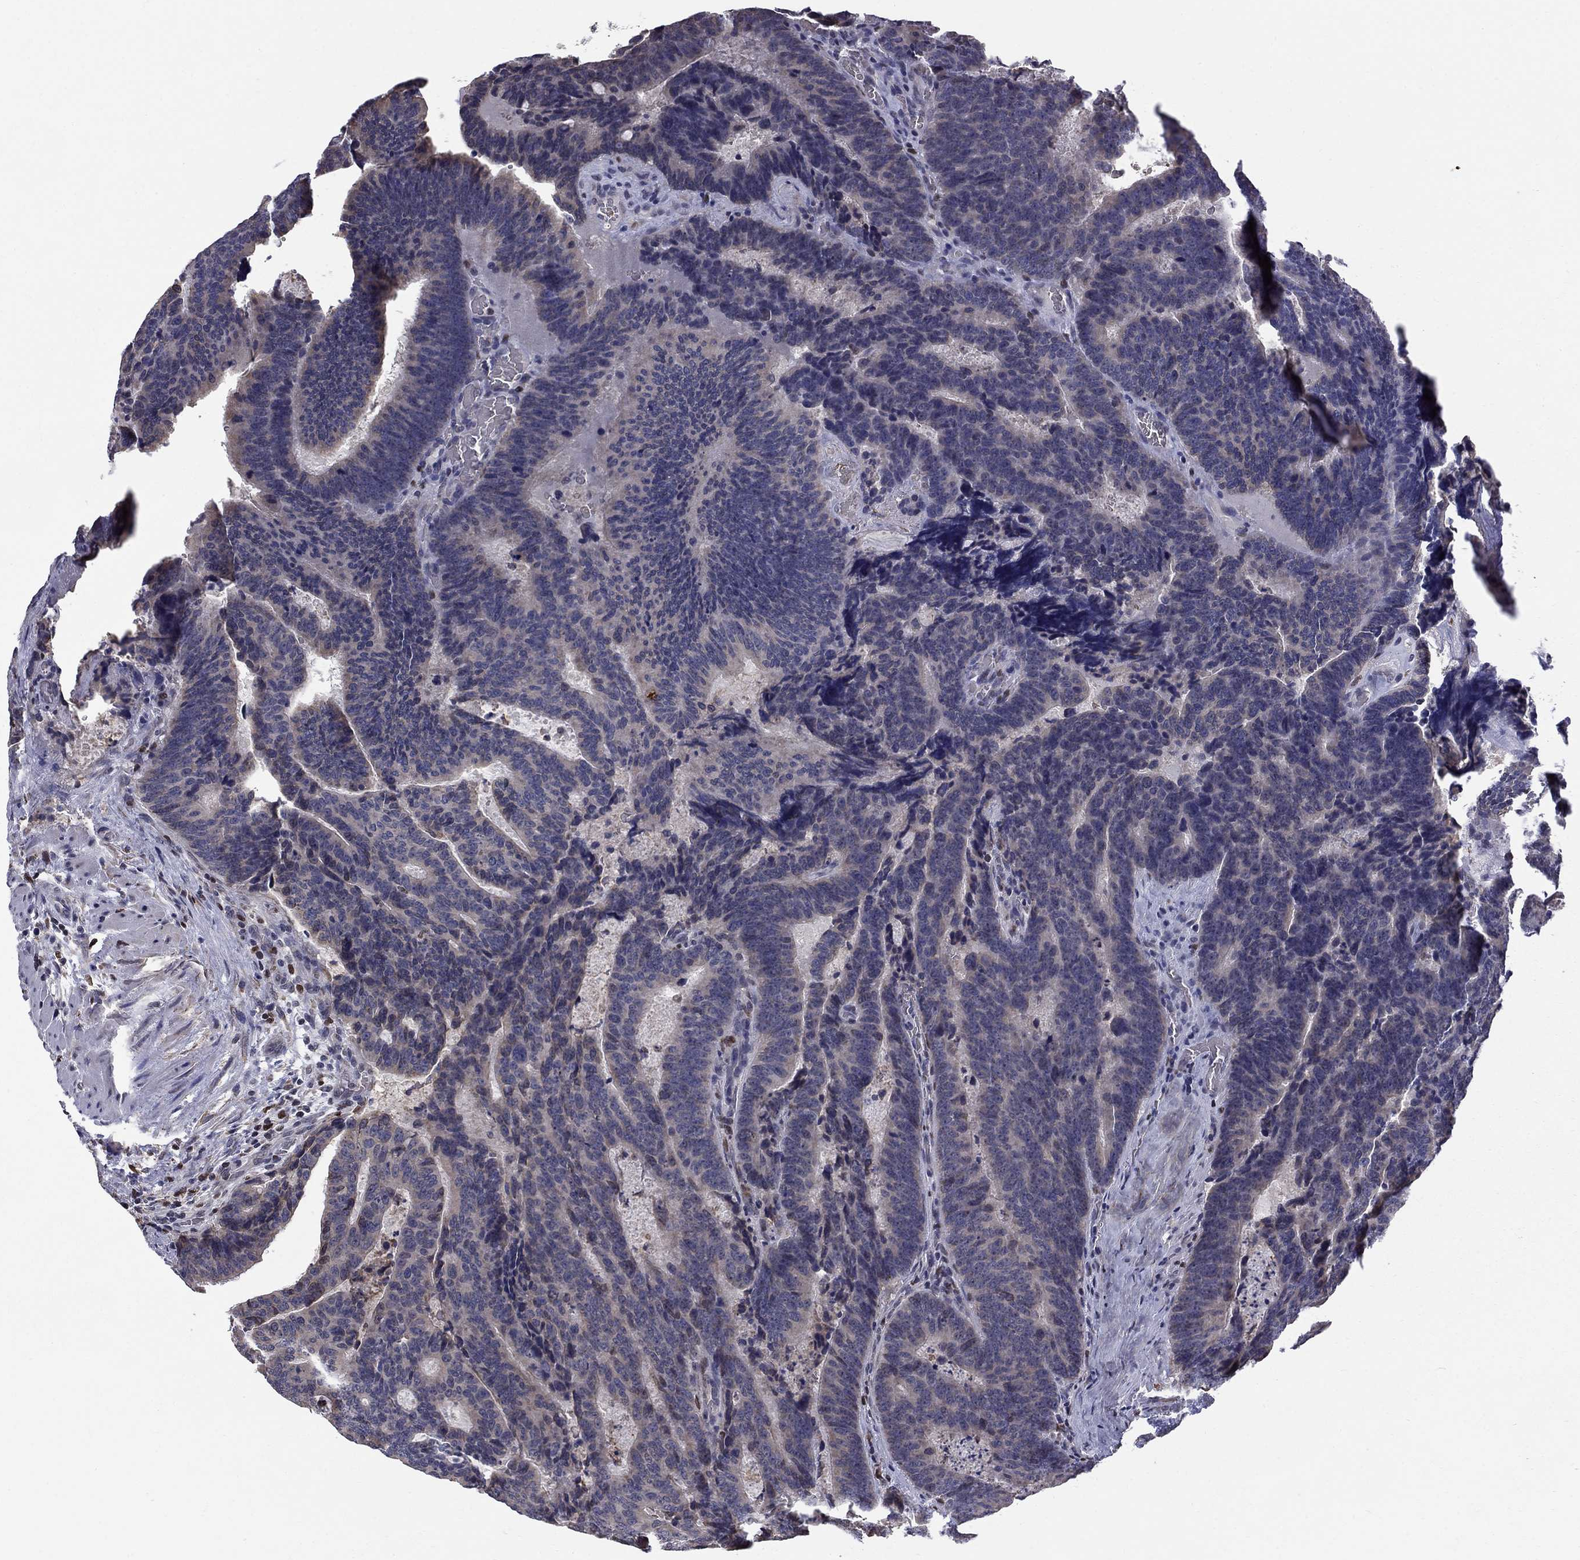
{"staining": {"intensity": "weak", "quantity": "<25%", "location": "cytoplasmic/membranous"}, "tissue": "colorectal cancer", "cell_type": "Tumor cells", "image_type": "cancer", "snomed": [{"axis": "morphology", "description": "Adenocarcinoma, NOS"}, {"axis": "topography", "description": "Colon"}], "caption": "The micrograph exhibits no significant staining in tumor cells of colorectal adenocarcinoma.", "gene": "HSPB2", "patient": {"sex": "female", "age": 82}}